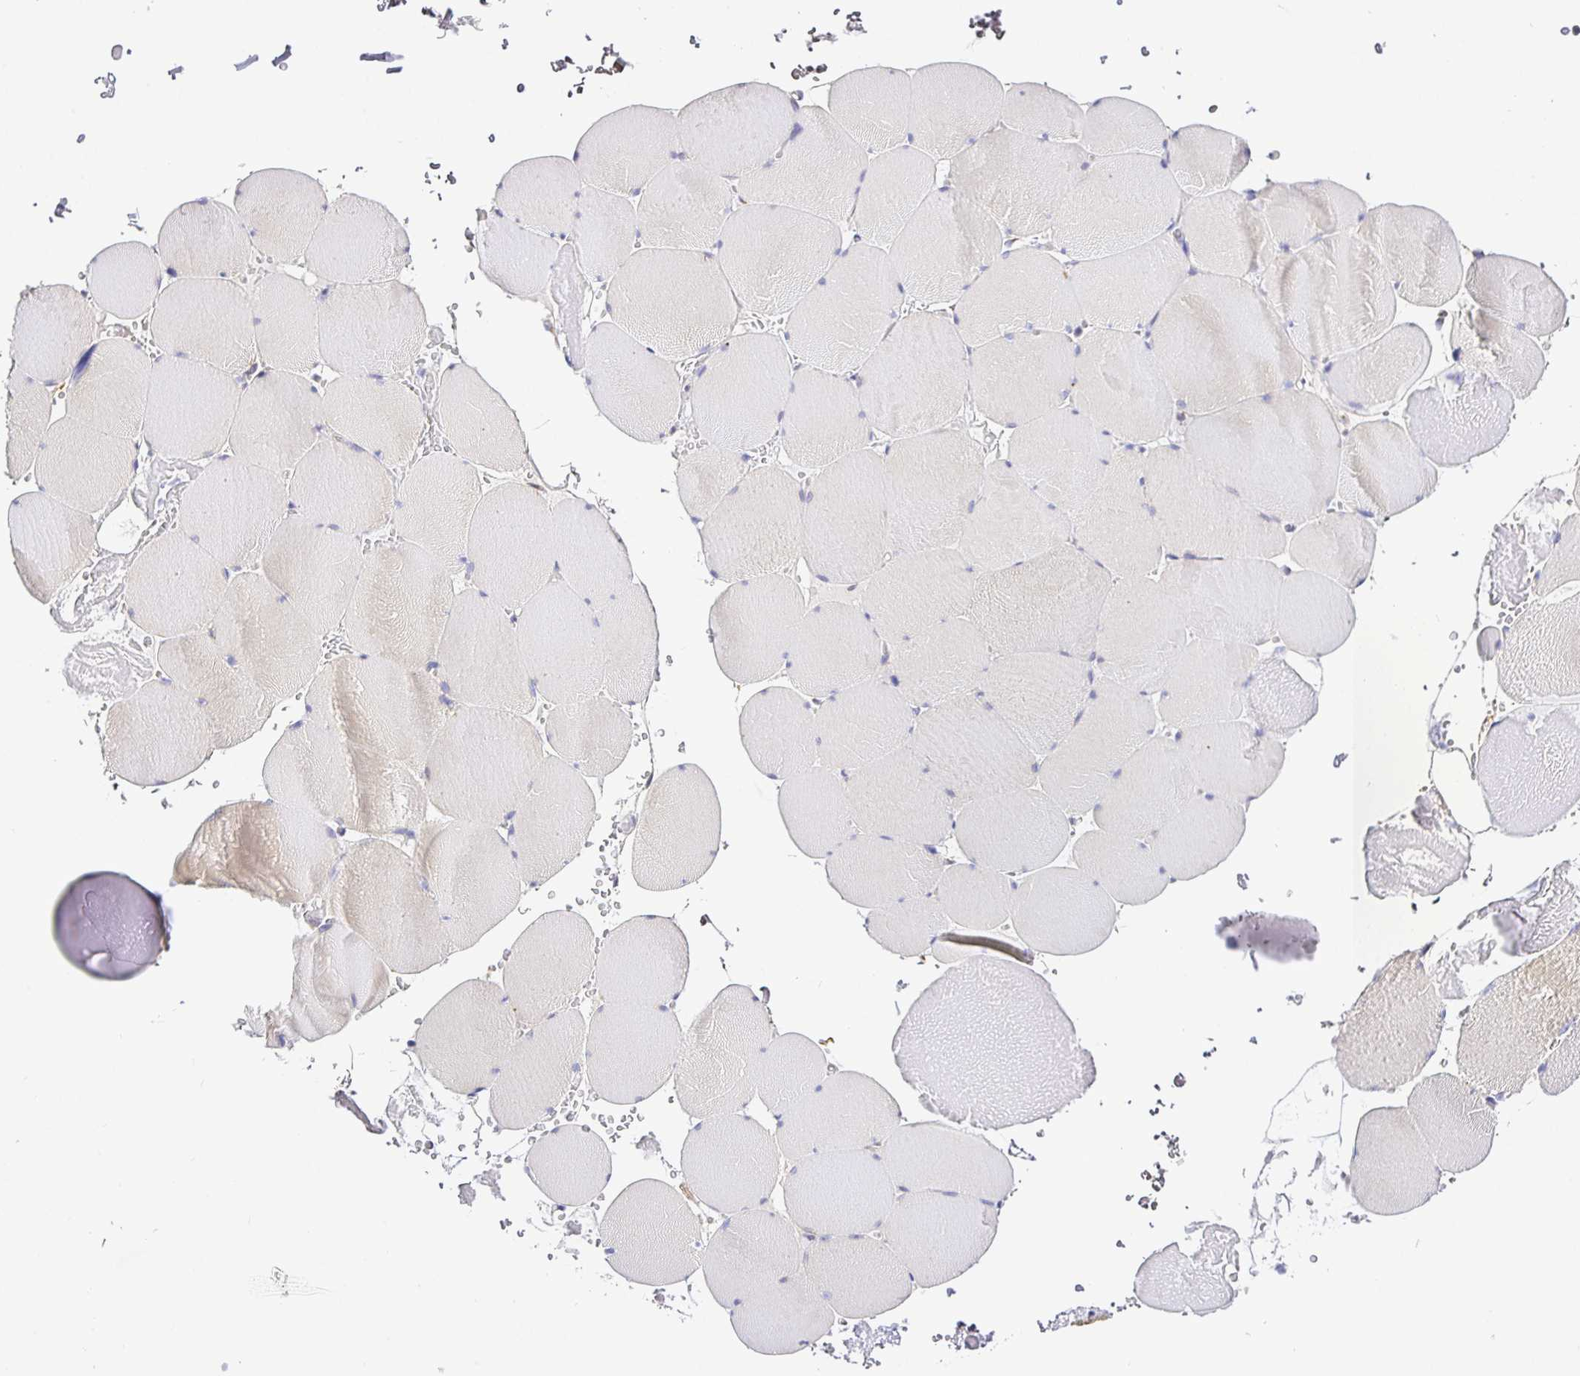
{"staining": {"intensity": "weak", "quantity": "<25%", "location": "cytoplasmic/membranous"}, "tissue": "skeletal muscle", "cell_type": "Myocytes", "image_type": "normal", "snomed": [{"axis": "morphology", "description": "Normal tissue, NOS"}, {"axis": "topography", "description": "Skeletal muscle"}, {"axis": "topography", "description": "Head-Neck"}], "caption": "Protein analysis of unremarkable skeletal muscle reveals no significant staining in myocytes.", "gene": "OPALIN", "patient": {"sex": "male", "age": 66}}